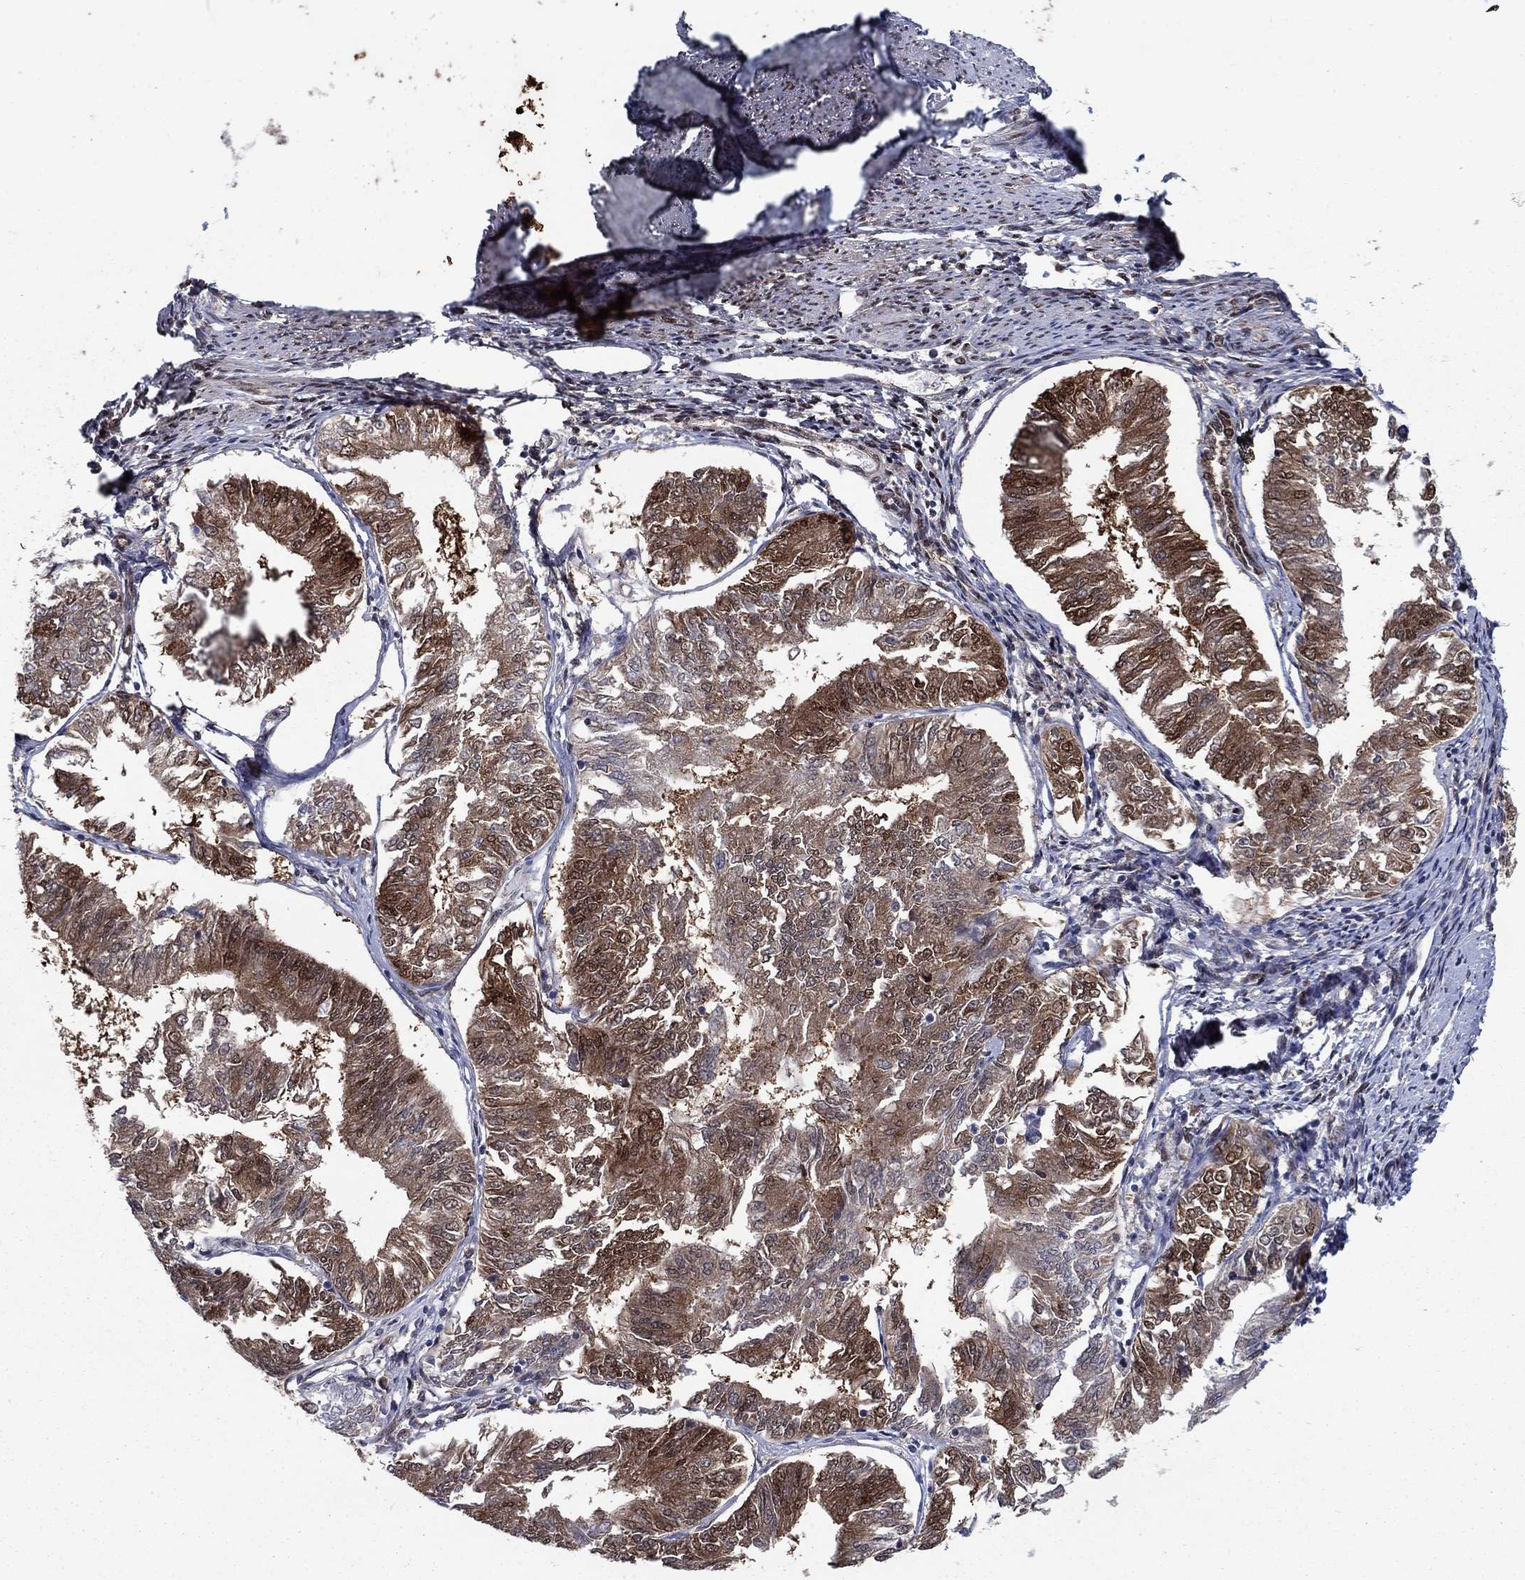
{"staining": {"intensity": "moderate", "quantity": ">75%", "location": "cytoplasmic/membranous"}, "tissue": "endometrial cancer", "cell_type": "Tumor cells", "image_type": "cancer", "snomed": [{"axis": "morphology", "description": "Adenocarcinoma, NOS"}, {"axis": "topography", "description": "Endometrium"}], "caption": "Immunohistochemistry micrograph of human endometrial cancer stained for a protein (brown), which shows medium levels of moderate cytoplasmic/membranous expression in about >75% of tumor cells.", "gene": "FKBP4", "patient": {"sex": "female", "age": 58}}